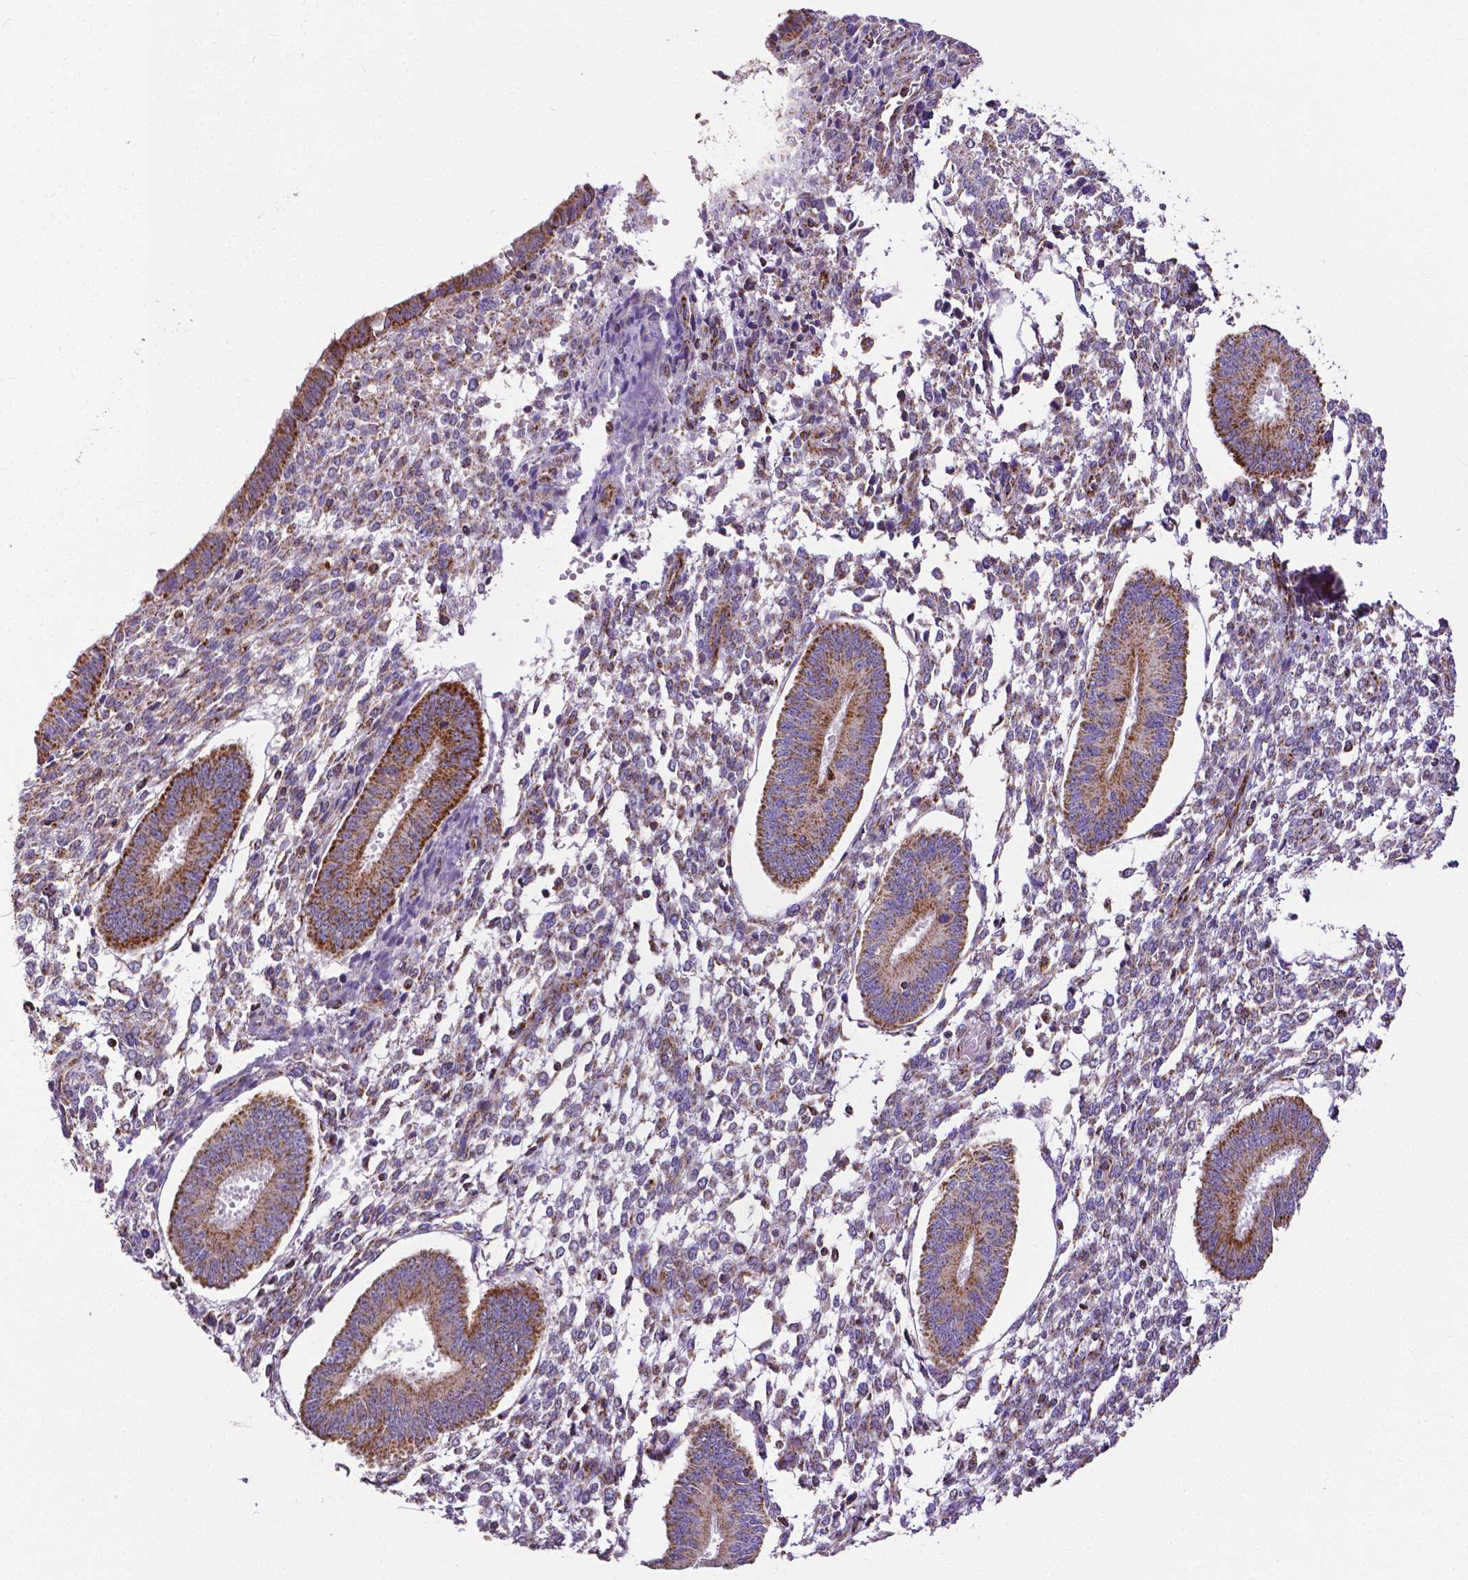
{"staining": {"intensity": "moderate", "quantity": "25%-75%", "location": "cytoplasmic/membranous"}, "tissue": "endometrium", "cell_type": "Cells in endometrial stroma", "image_type": "normal", "snomed": [{"axis": "morphology", "description": "Normal tissue, NOS"}, {"axis": "topography", "description": "Endometrium"}], "caption": "Immunohistochemistry of unremarkable endometrium exhibits medium levels of moderate cytoplasmic/membranous positivity in about 25%-75% of cells in endometrial stroma.", "gene": "MACC1", "patient": {"sex": "female", "age": 42}}